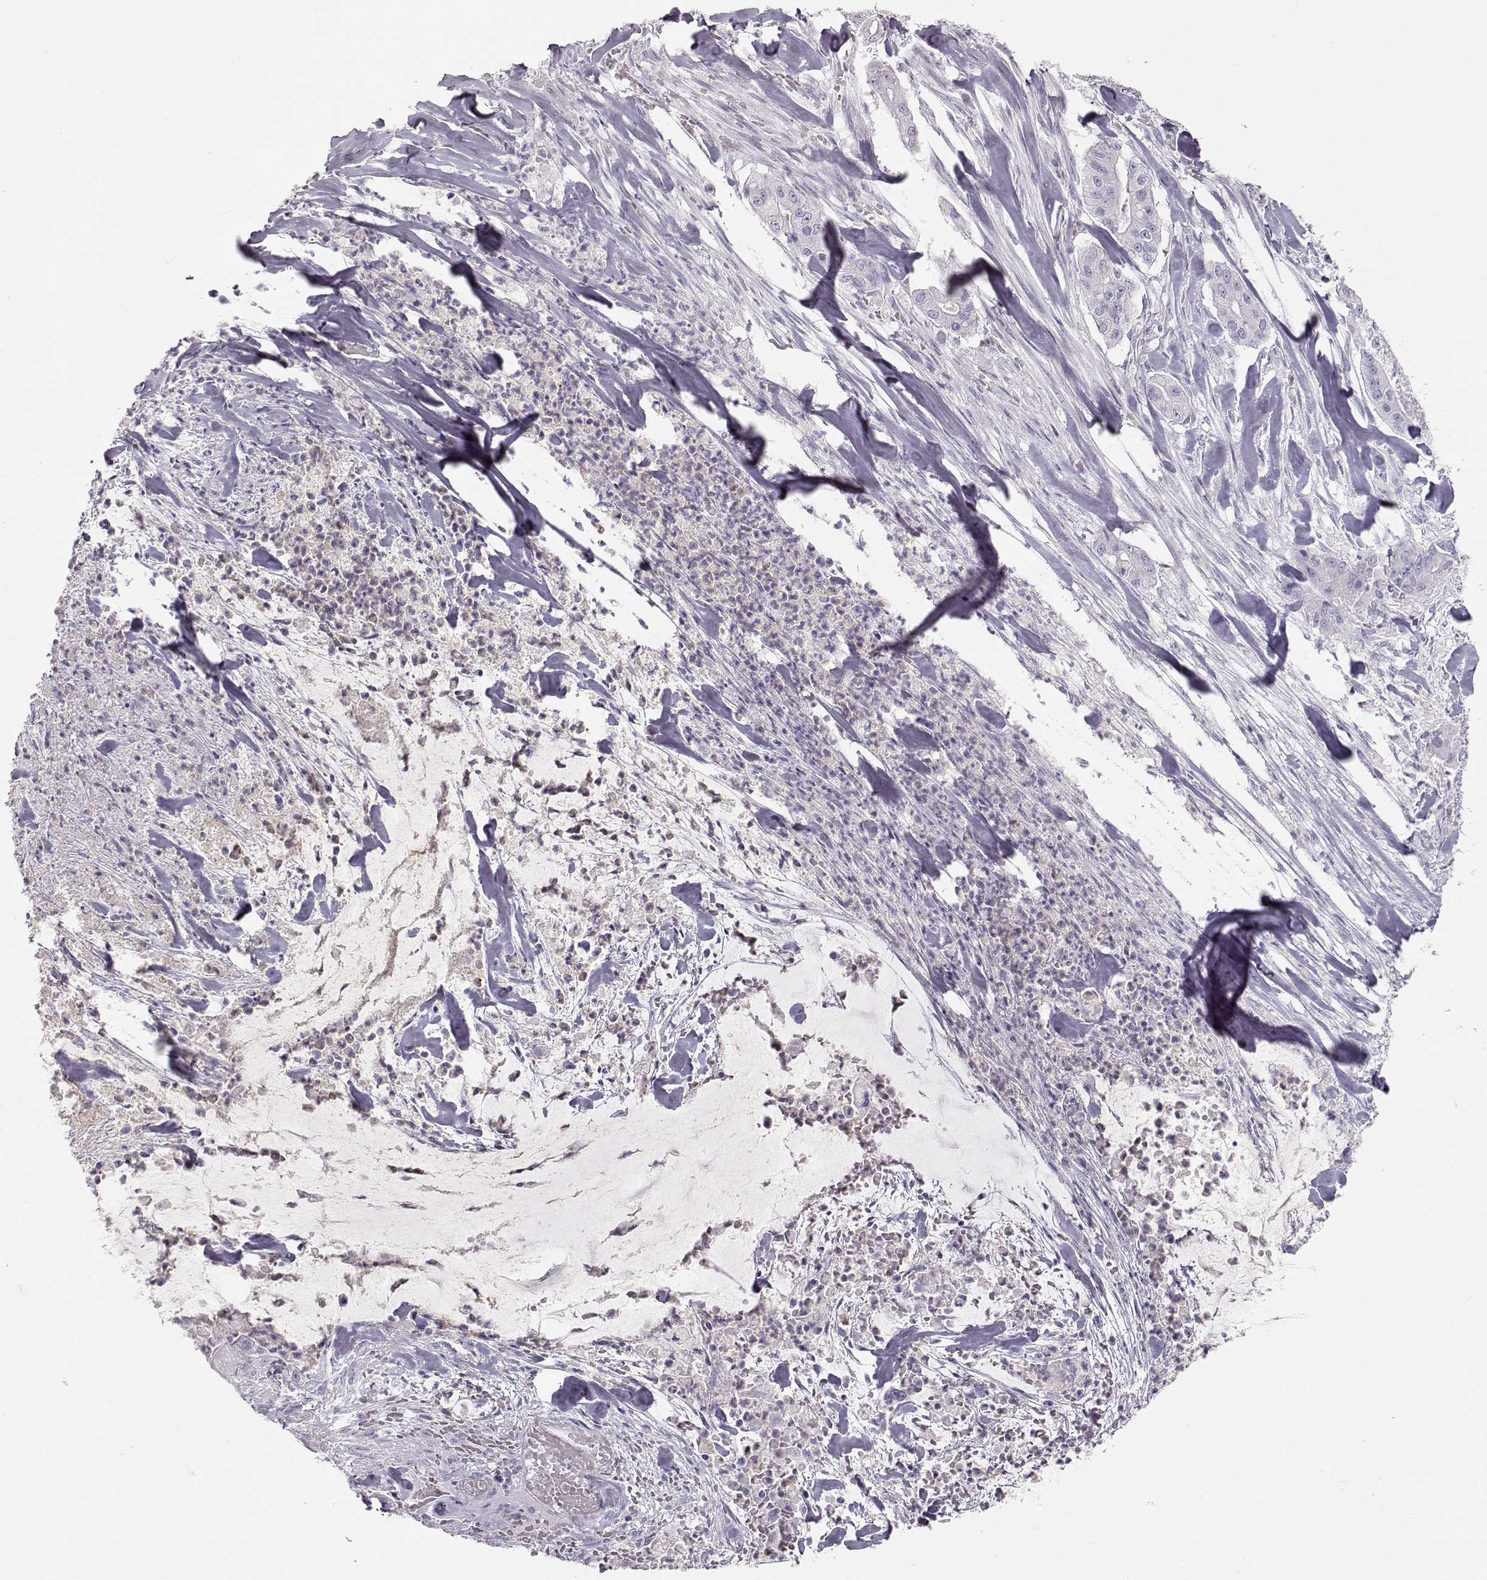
{"staining": {"intensity": "negative", "quantity": "none", "location": "none"}, "tissue": "pancreatic cancer", "cell_type": "Tumor cells", "image_type": "cancer", "snomed": [{"axis": "morphology", "description": "Normal tissue, NOS"}, {"axis": "morphology", "description": "Inflammation, NOS"}, {"axis": "morphology", "description": "Adenocarcinoma, NOS"}, {"axis": "topography", "description": "Pancreas"}], "caption": "A histopathology image of pancreatic cancer stained for a protein shows no brown staining in tumor cells.", "gene": "MIP", "patient": {"sex": "male", "age": 57}}